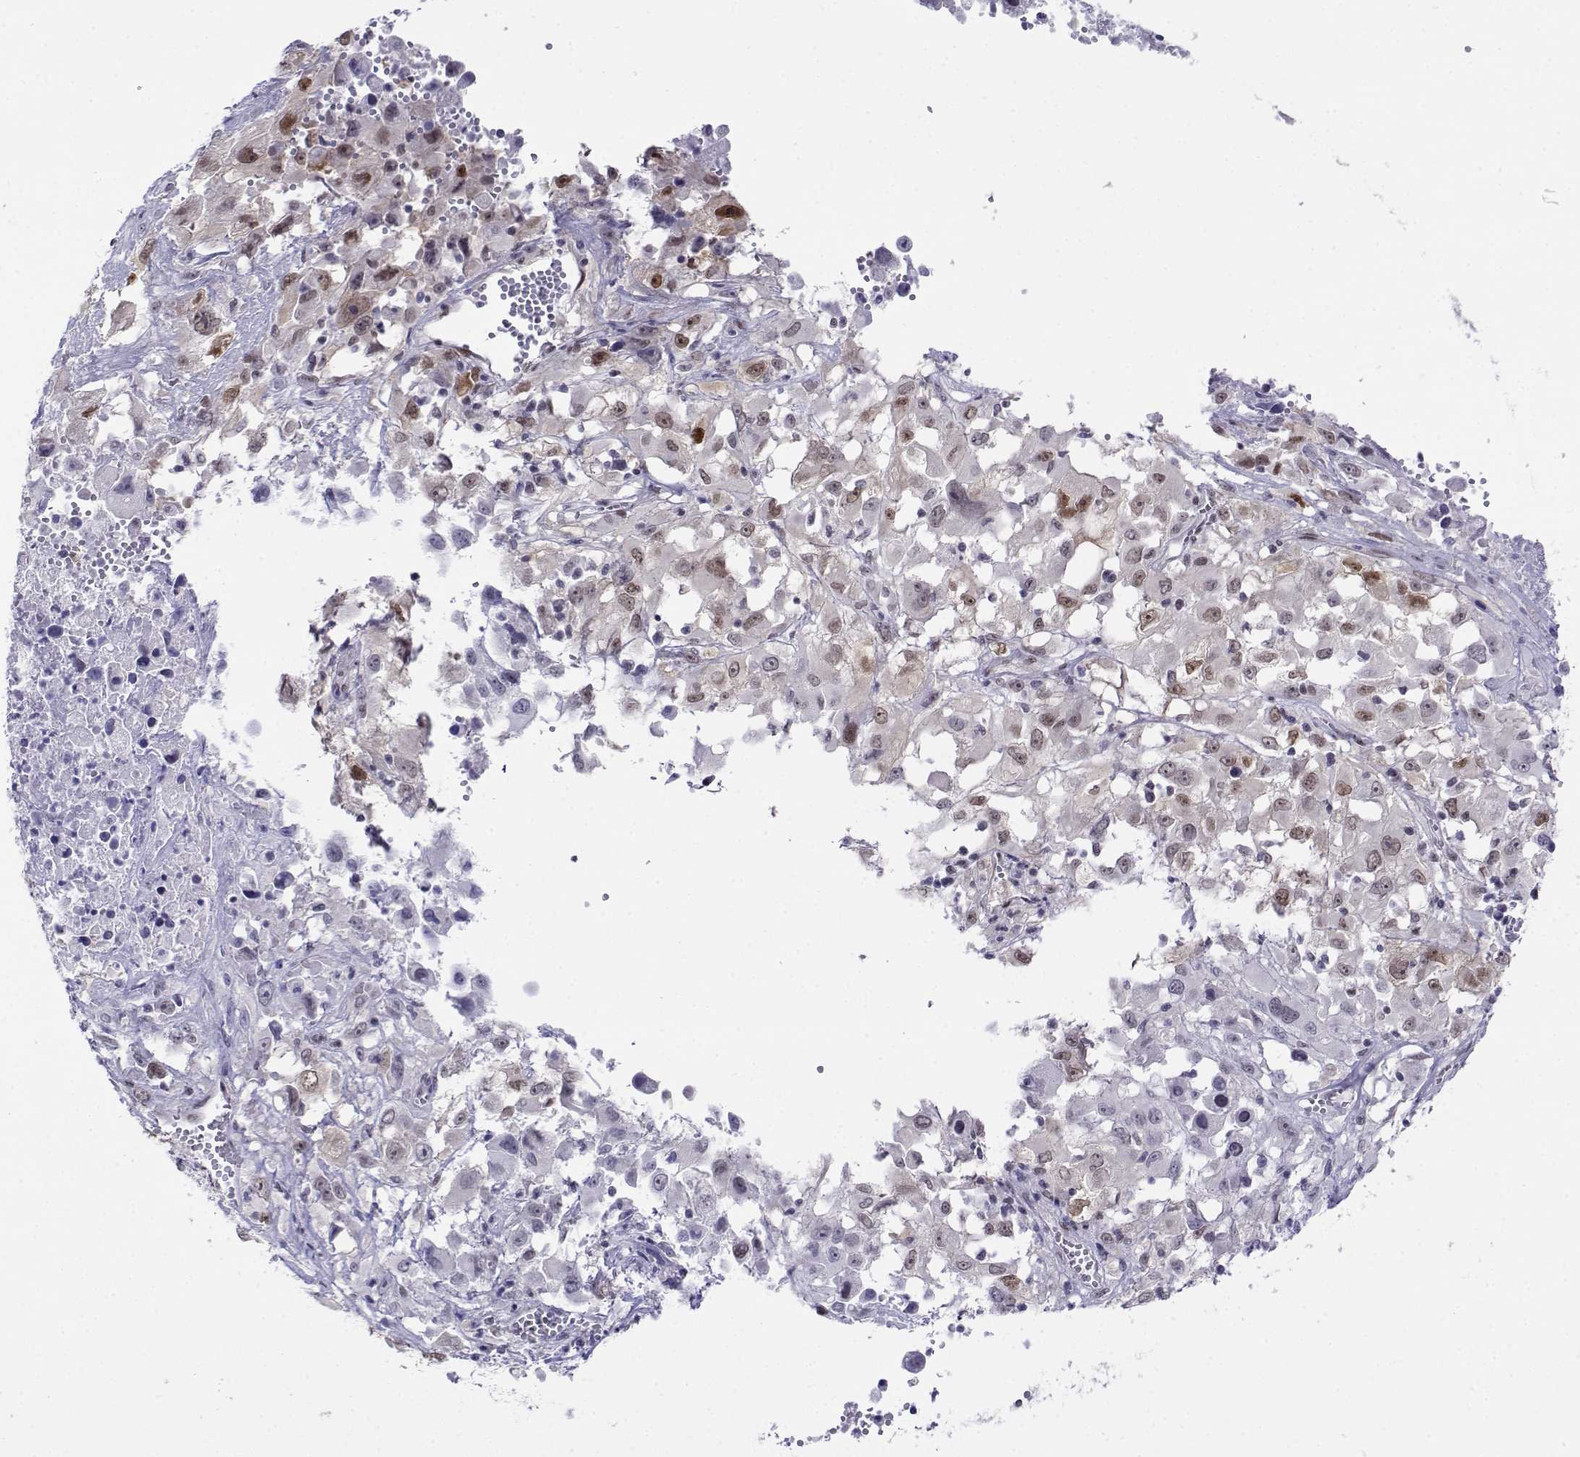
{"staining": {"intensity": "moderate", "quantity": "<25%", "location": "nuclear"}, "tissue": "melanoma", "cell_type": "Tumor cells", "image_type": "cancer", "snomed": [{"axis": "morphology", "description": "Malignant melanoma, Metastatic site"}, {"axis": "topography", "description": "Soft tissue"}], "caption": "The immunohistochemical stain shows moderate nuclear positivity in tumor cells of melanoma tissue.", "gene": "ERF", "patient": {"sex": "male", "age": 50}}